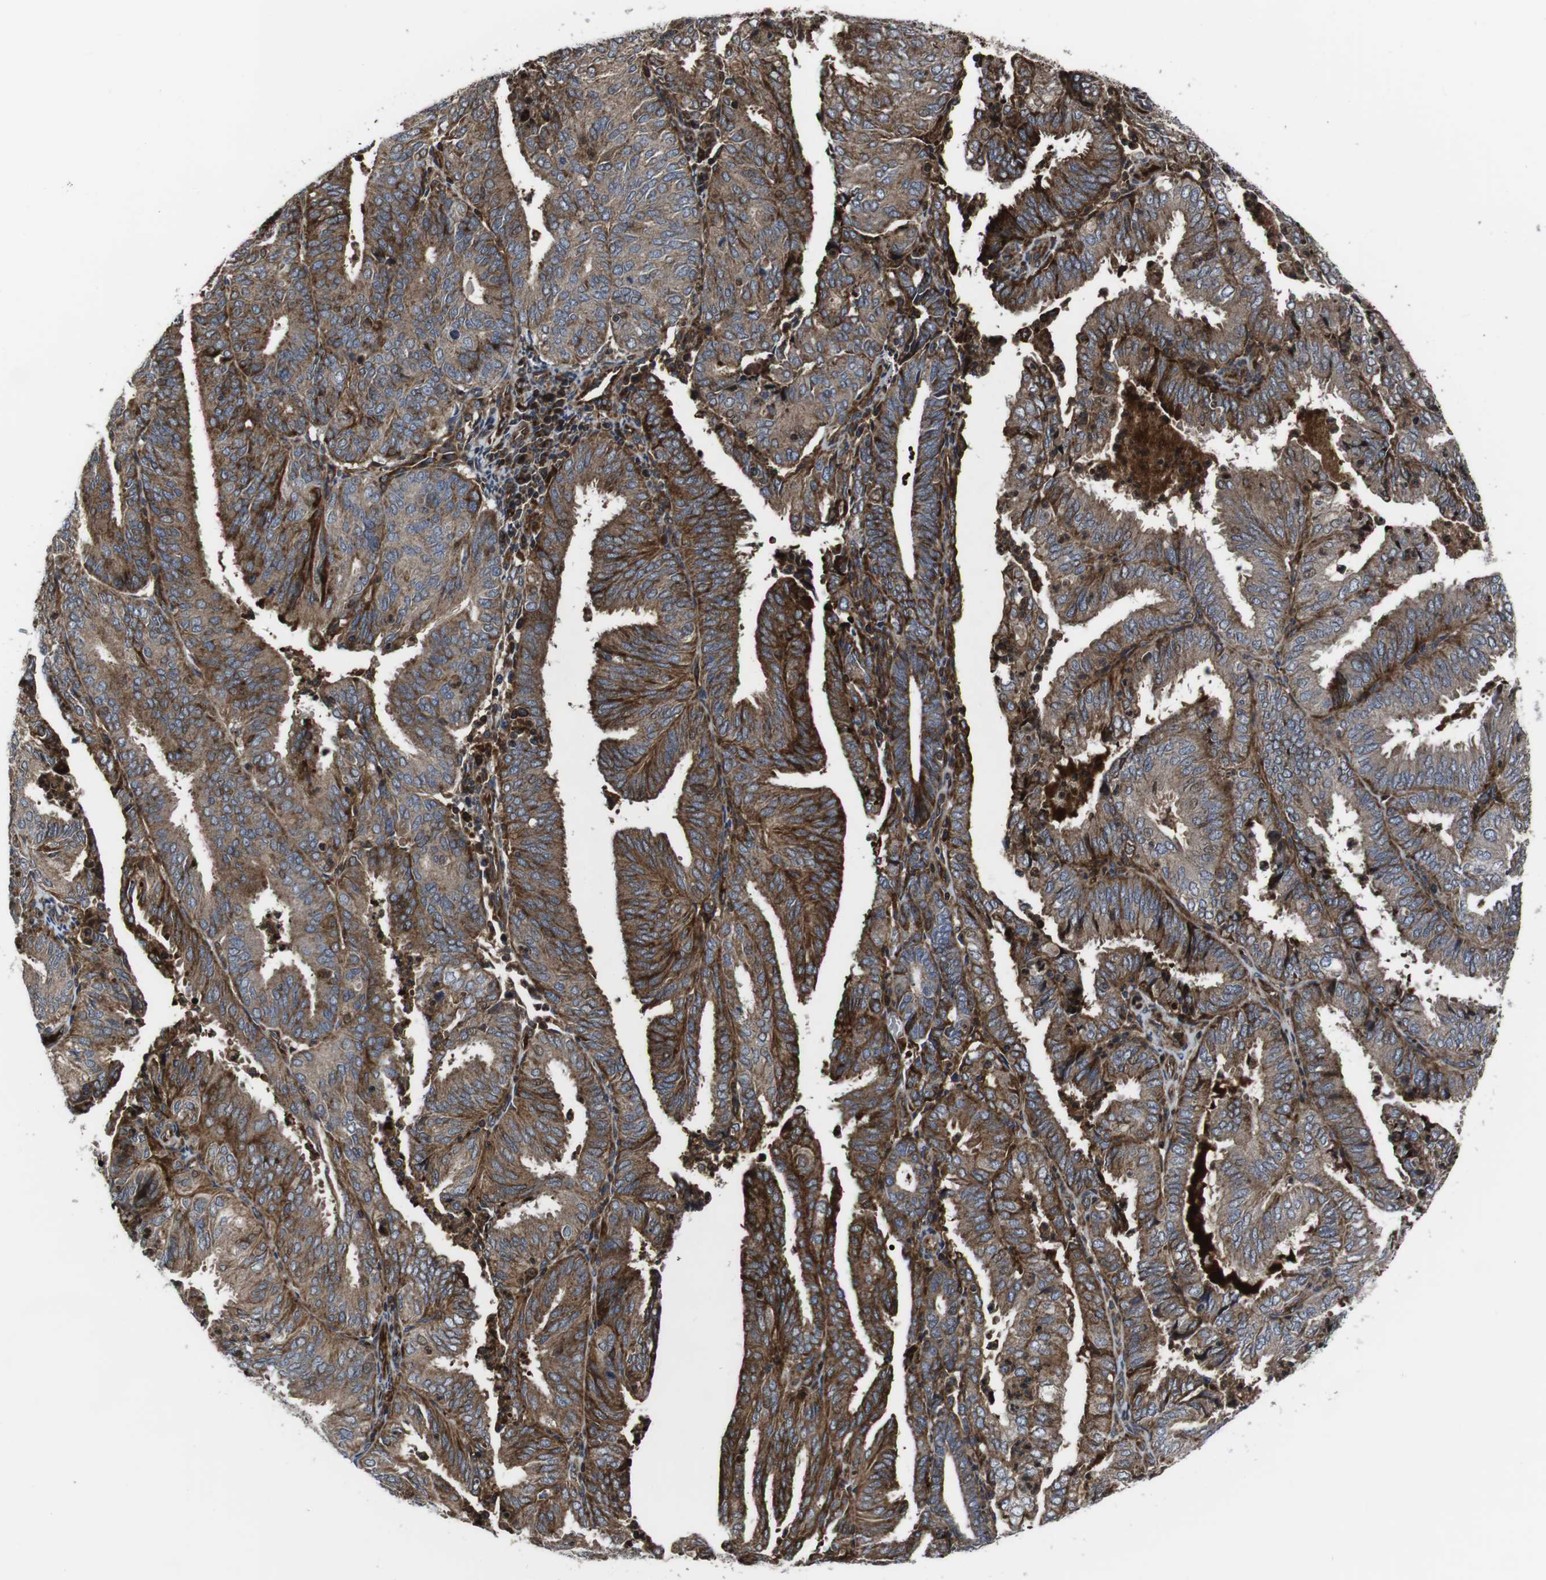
{"staining": {"intensity": "moderate", "quantity": ">75%", "location": "cytoplasmic/membranous"}, "tissue": "endometrial cancer", "cell_type": "Tumor cells", "image_type": "cancer", "snomed": [{"axis": "morphology", "description": "Adenocarcinoma, NOS"}, {"axis": "topography", "description": "Uterus"}], "caption": "Adenocarcinoma (endometrial) stained for a protein (brown) exhibits moderate cytoplasmic/membranous positive expression in about >75% of tumor cells.", "gene": "SMYD3", "patient": {"sex": "female", "age": 60}}